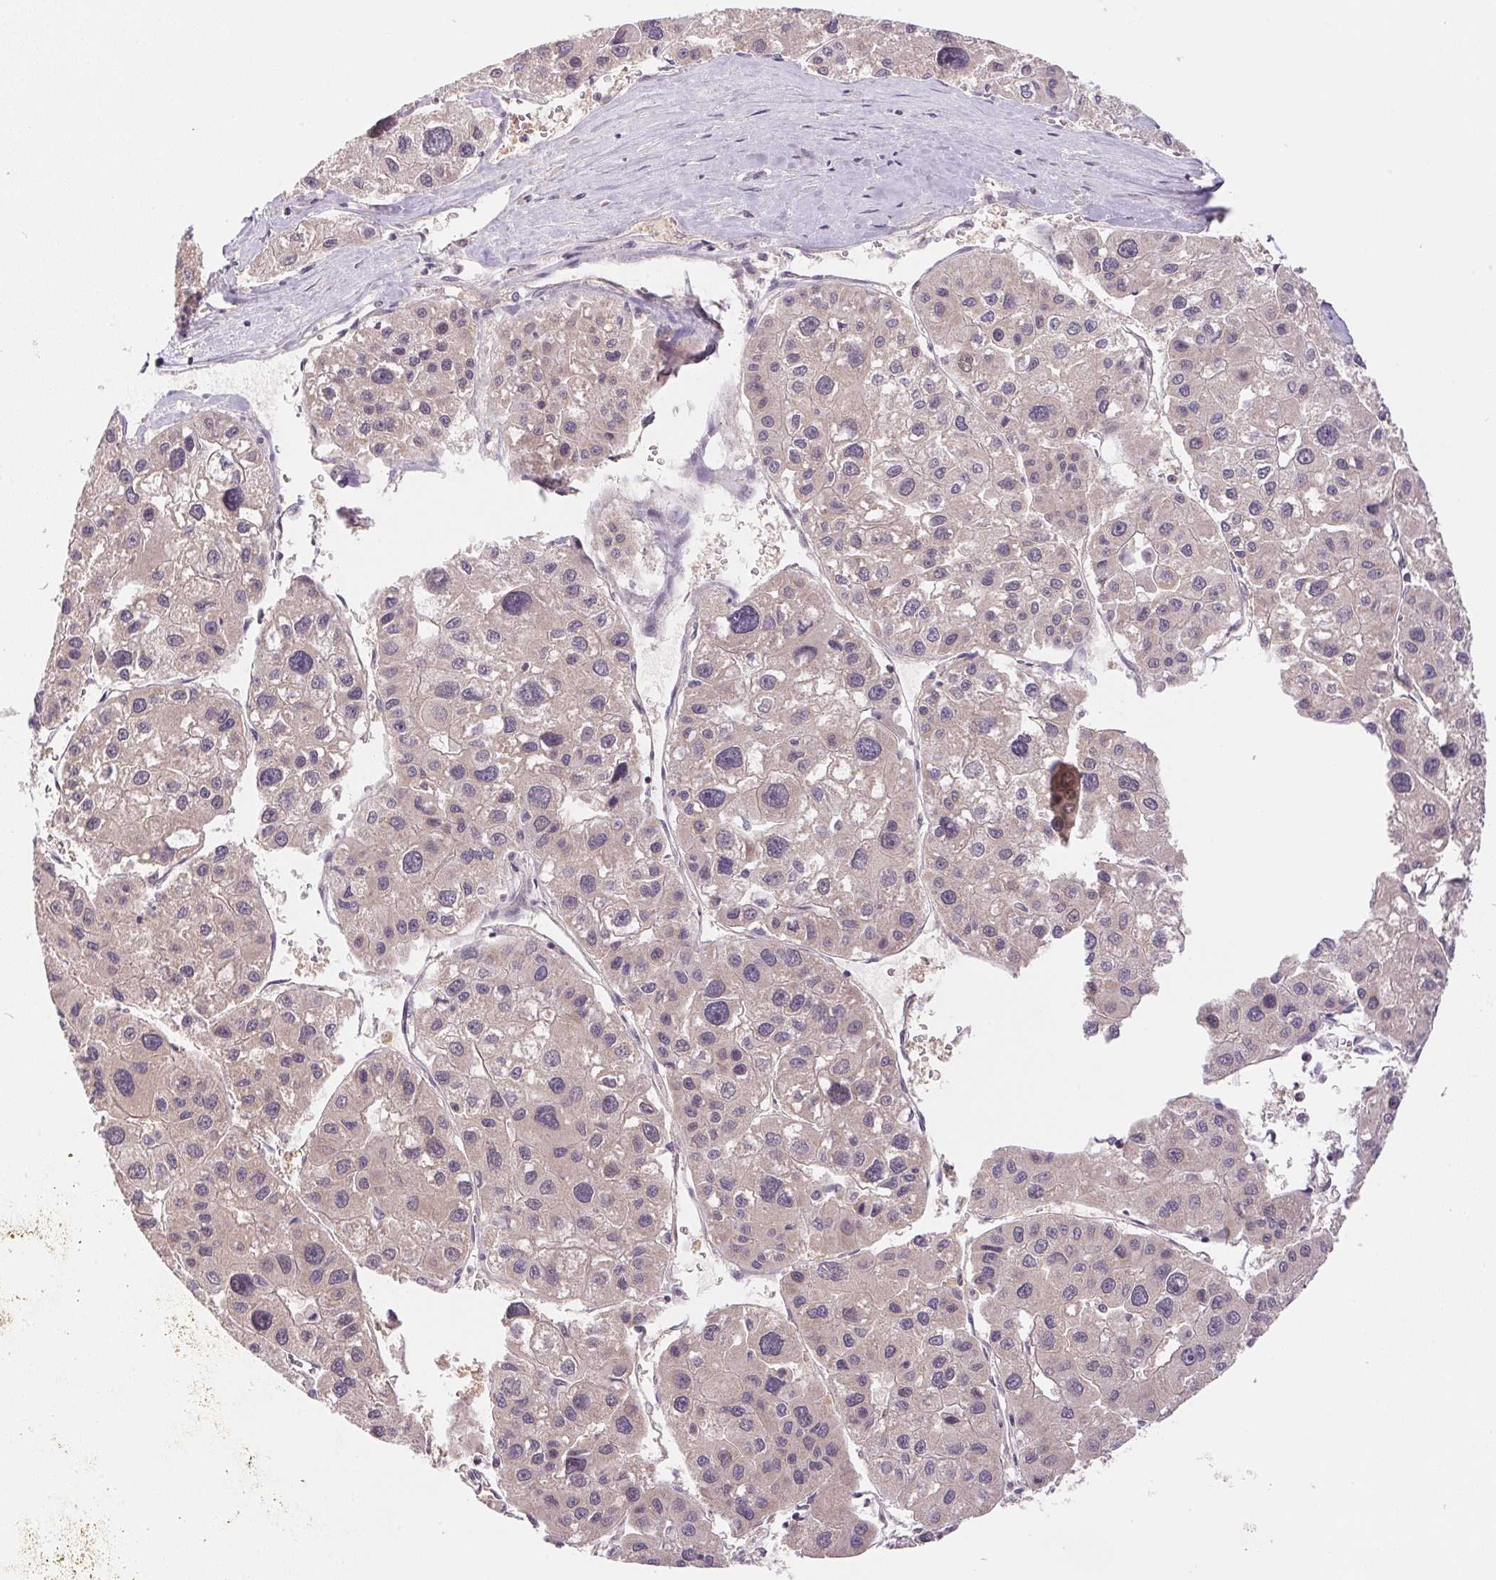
{"staining": {"intensity": "weak", "quantity": "<25%", "location": "cytoplasmic/membranous"}, "tissue": "liver cancer", "cell_type": "Tumor cells", "image_type": "cancer", "snomed": [{"axis": "morphology", "description": "Carcinoma, Hepatocellular, NOS"}, {"axis": "topography", "description": "Liver"}], "caption": "DAB immunohistochemical staining of liver hepatocellular carcinoma reveals no significant positivity in tumor cells.", "gene": "BNIP5", "patient": {"sex": "male", "age": 73}}